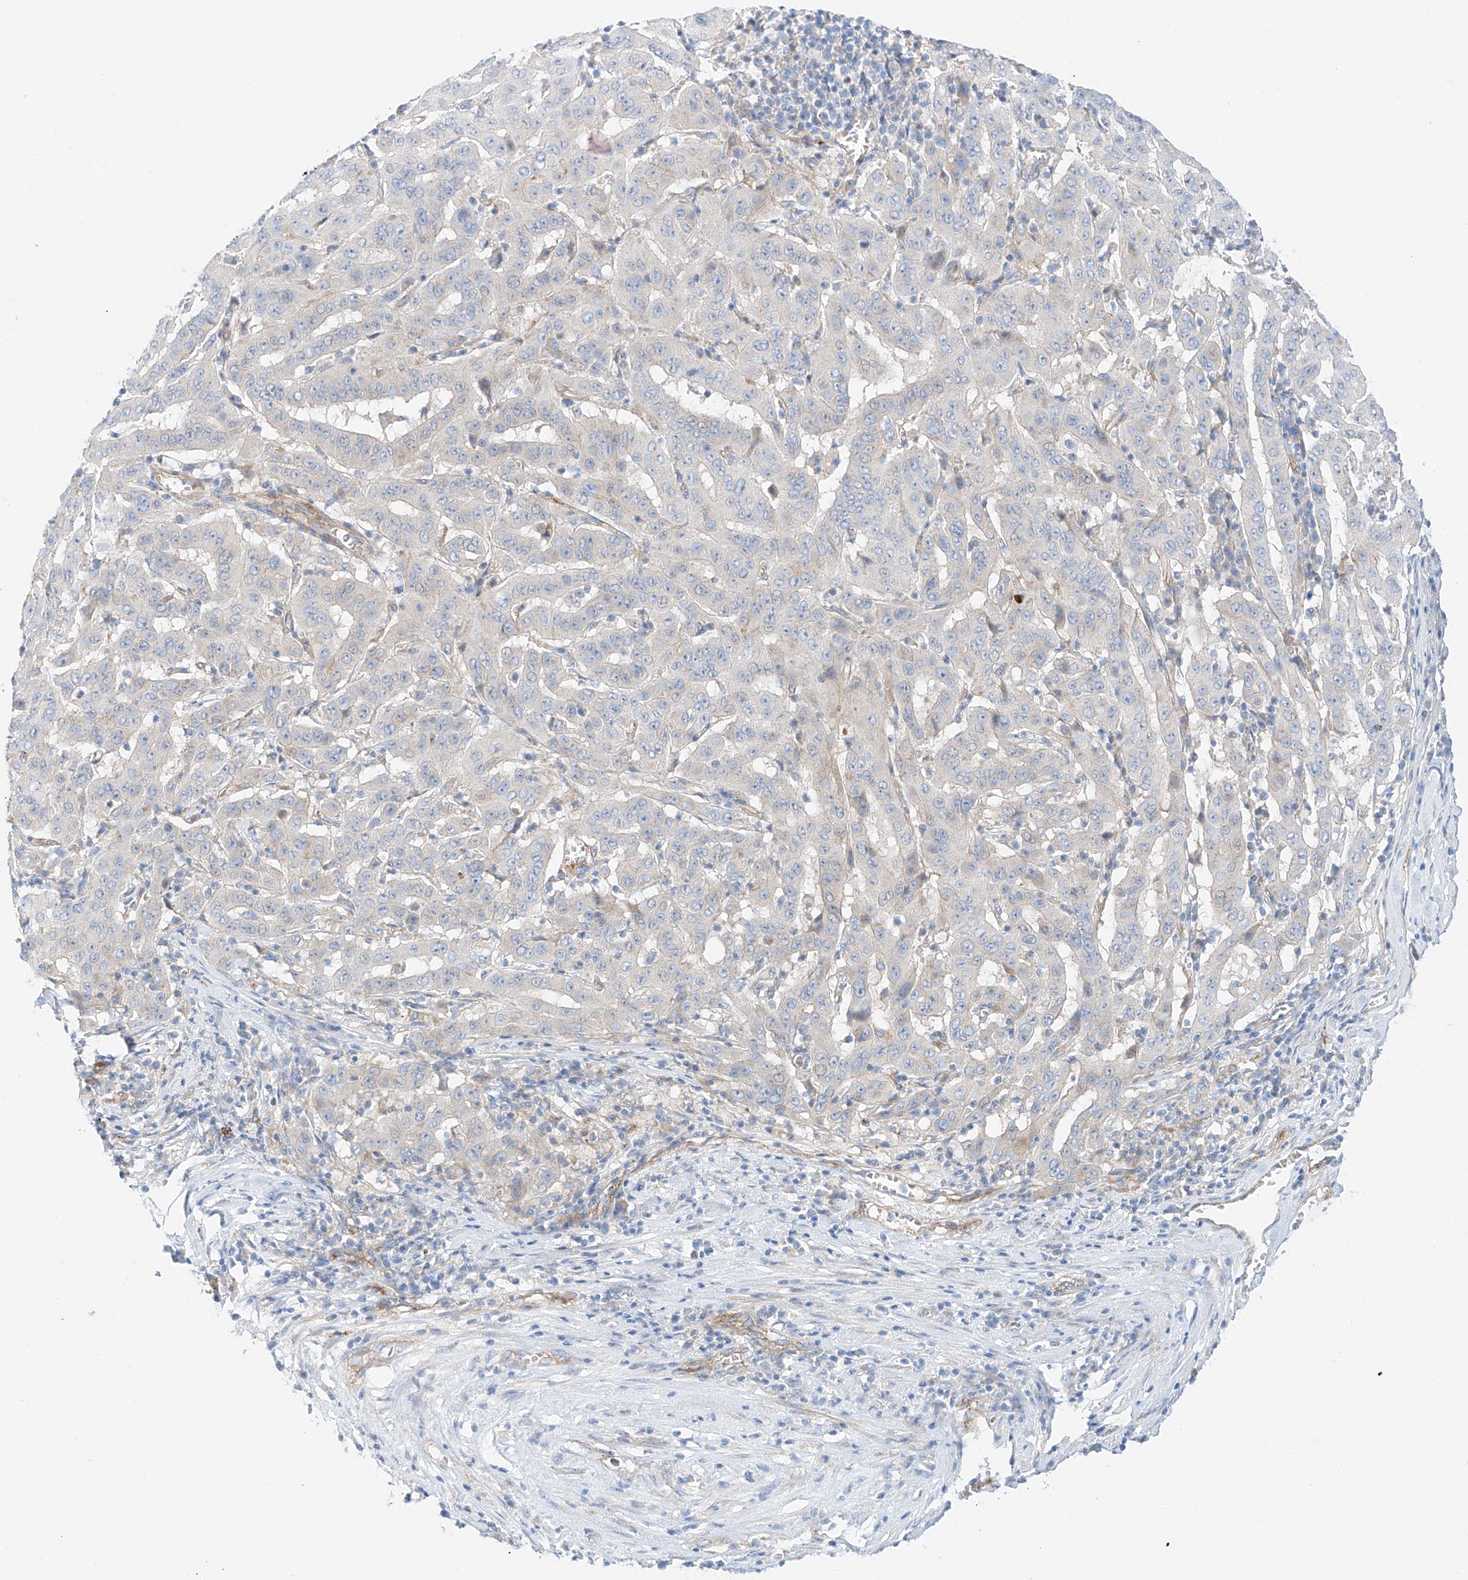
{"staining": {"intensity": "negative", "quantity": "none", "location": "none"}, "tissue": "pancreatic cancer", "cell_type": "Tumor cells", "image_type": "cancer", "snomed": [{"axis": "morphology", "description": "Adenocarcinoma, NOS"}, {"axis": "topography", "description": "Pancreas"}], "caption": "The immunohistochemistry micrograph has no significant staining in tumor cells of adenocarcinoma (pancreatic) tissue. (DAB immunohistochemistry with hematoxylin counter stain).", "gene": "MINDY4", "patient": {"sex": "male", "age": 63}}